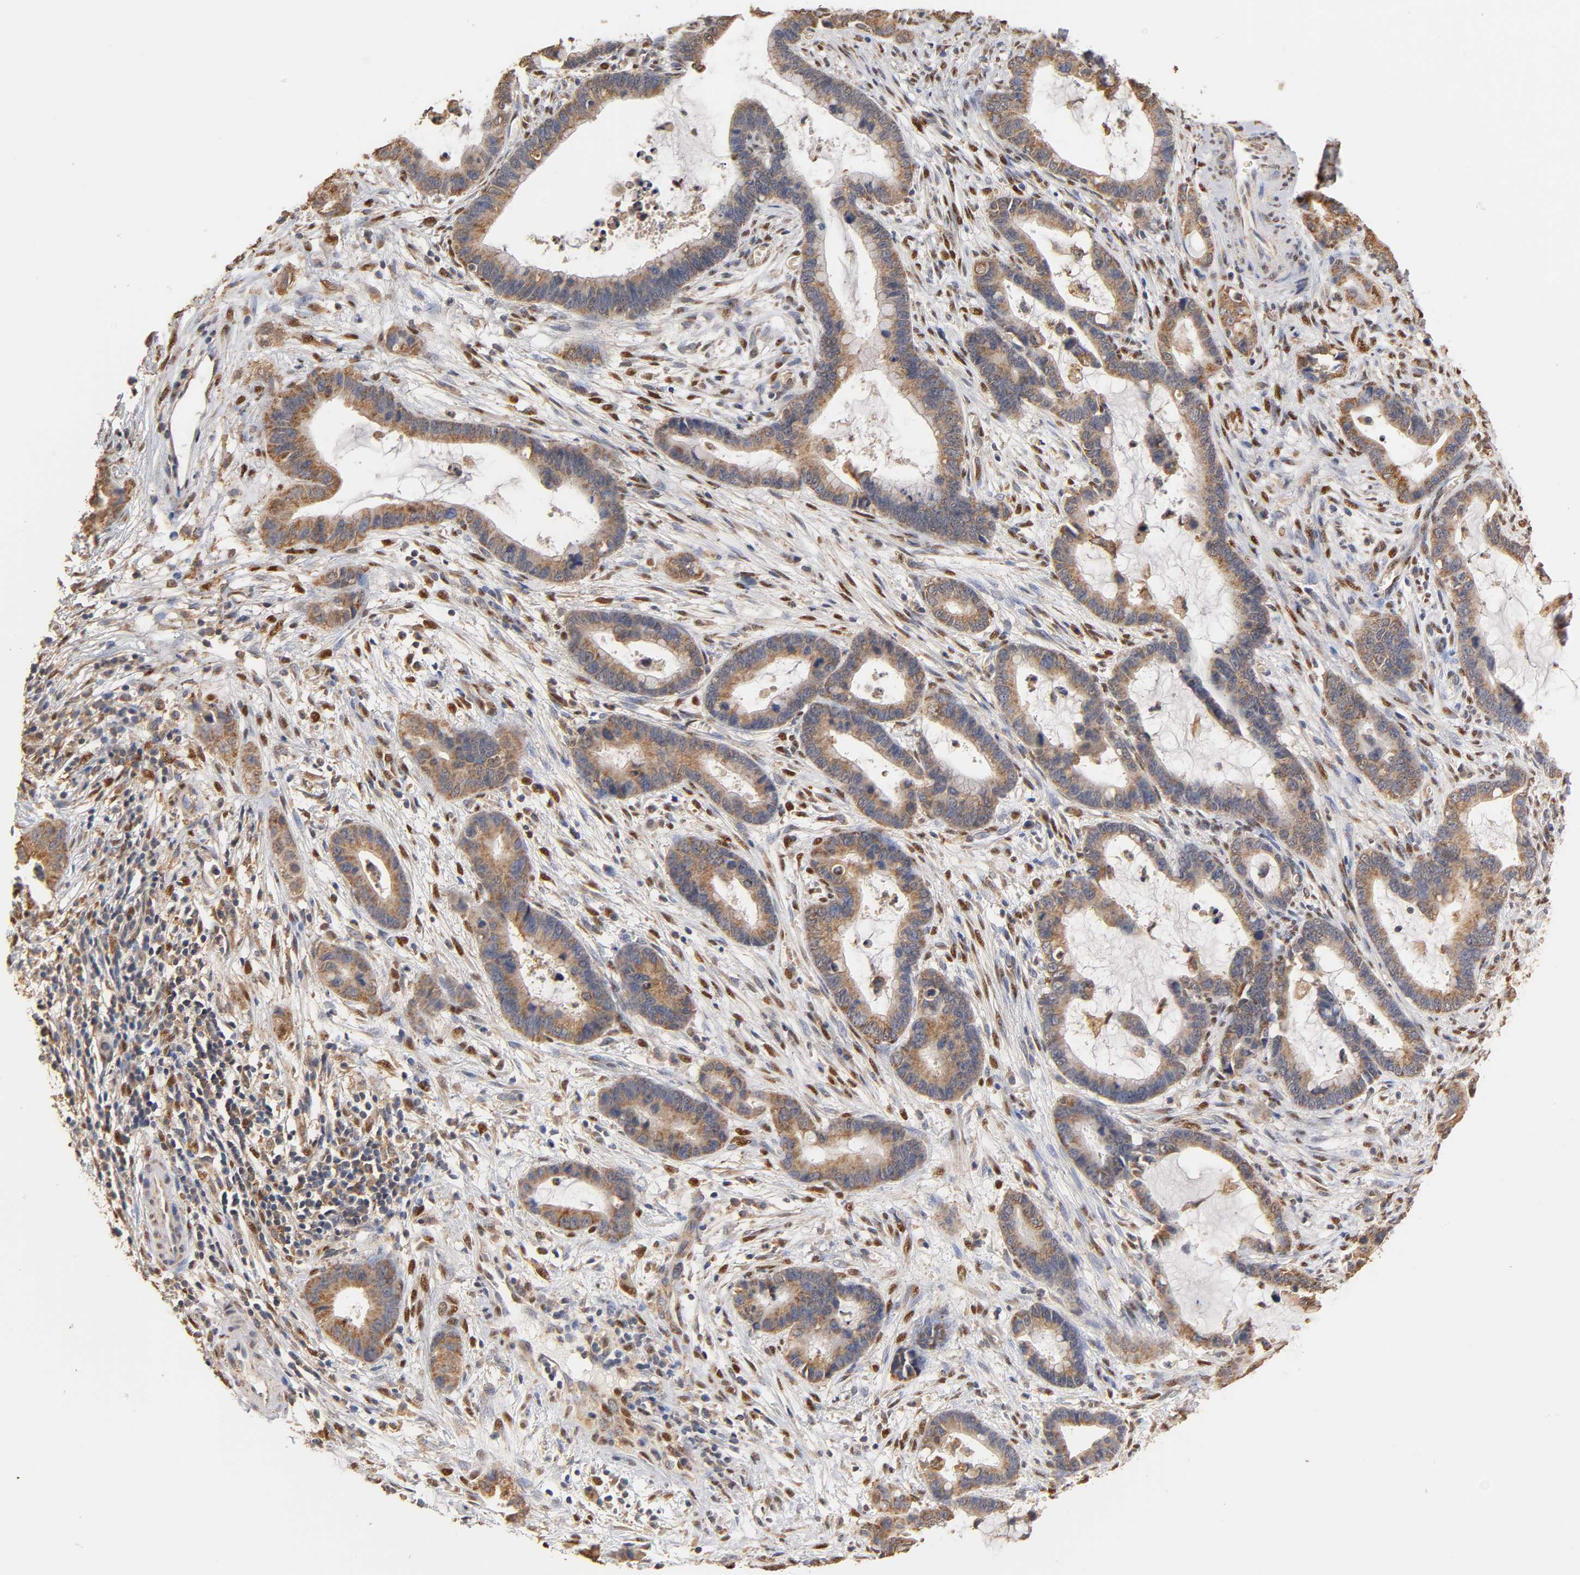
{"staining": {"intensity": "moderate", "quantity": "25%-75%", "location": "cytoplasmic/membranous"}, "tissue": "cervical cancer", "cell_type": "Tumor cells", "image_type": "cancer", "snomed": [{"axis": "morphology", "description": "Adenocarcinoma, NOS"}, {"axis": "topography", "description": "Cervix"}], "caption": "Moderate cytoplasmic/membranous protein positivity is identified in approximately 25%-75% of tumor cells in cervical cancer (adenocarcinoma).", "gene": "PKN1", "patient": {"sex": "female", "age": 44}}